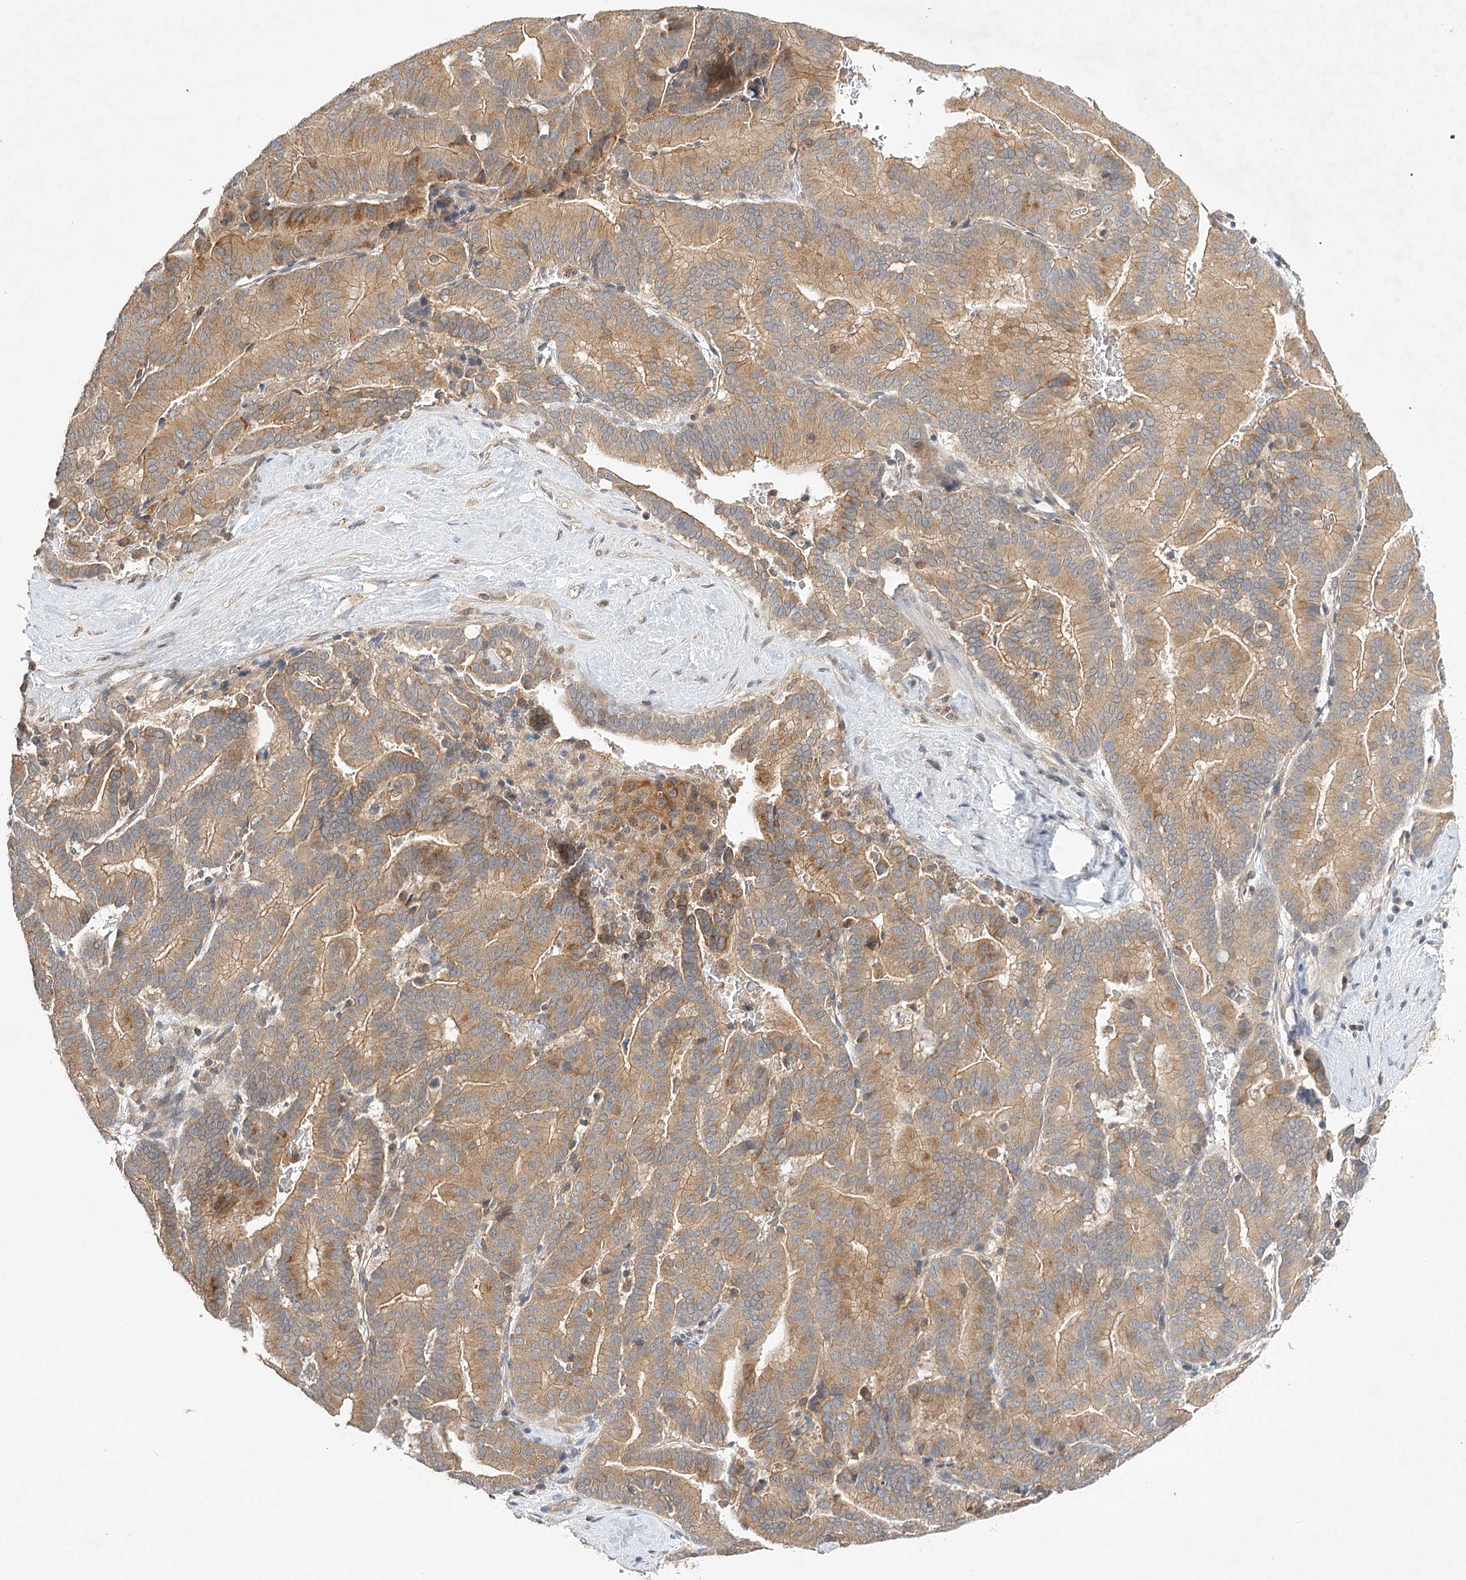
{"staining": {"intensity": "moderate", "quantity": ">75%", "location": "cytoplasmic/membranous"}, "tissue": "liver cancer", "cell_type": "Tumor cells", "image_type": "cancer", "snomed": [{"axis": "morphology", "description": "Cholangiocarcinoma"}, {"axis": "topography", "description": "Liver"}], "caption": "IHC of human liver cholangiocarcinoma shows medium levels of moderate cytoplasmic/membranous staining in about >75% of tumor cells.", "gene": "LSS", "patient": {"sex": "female", "age": 75}}